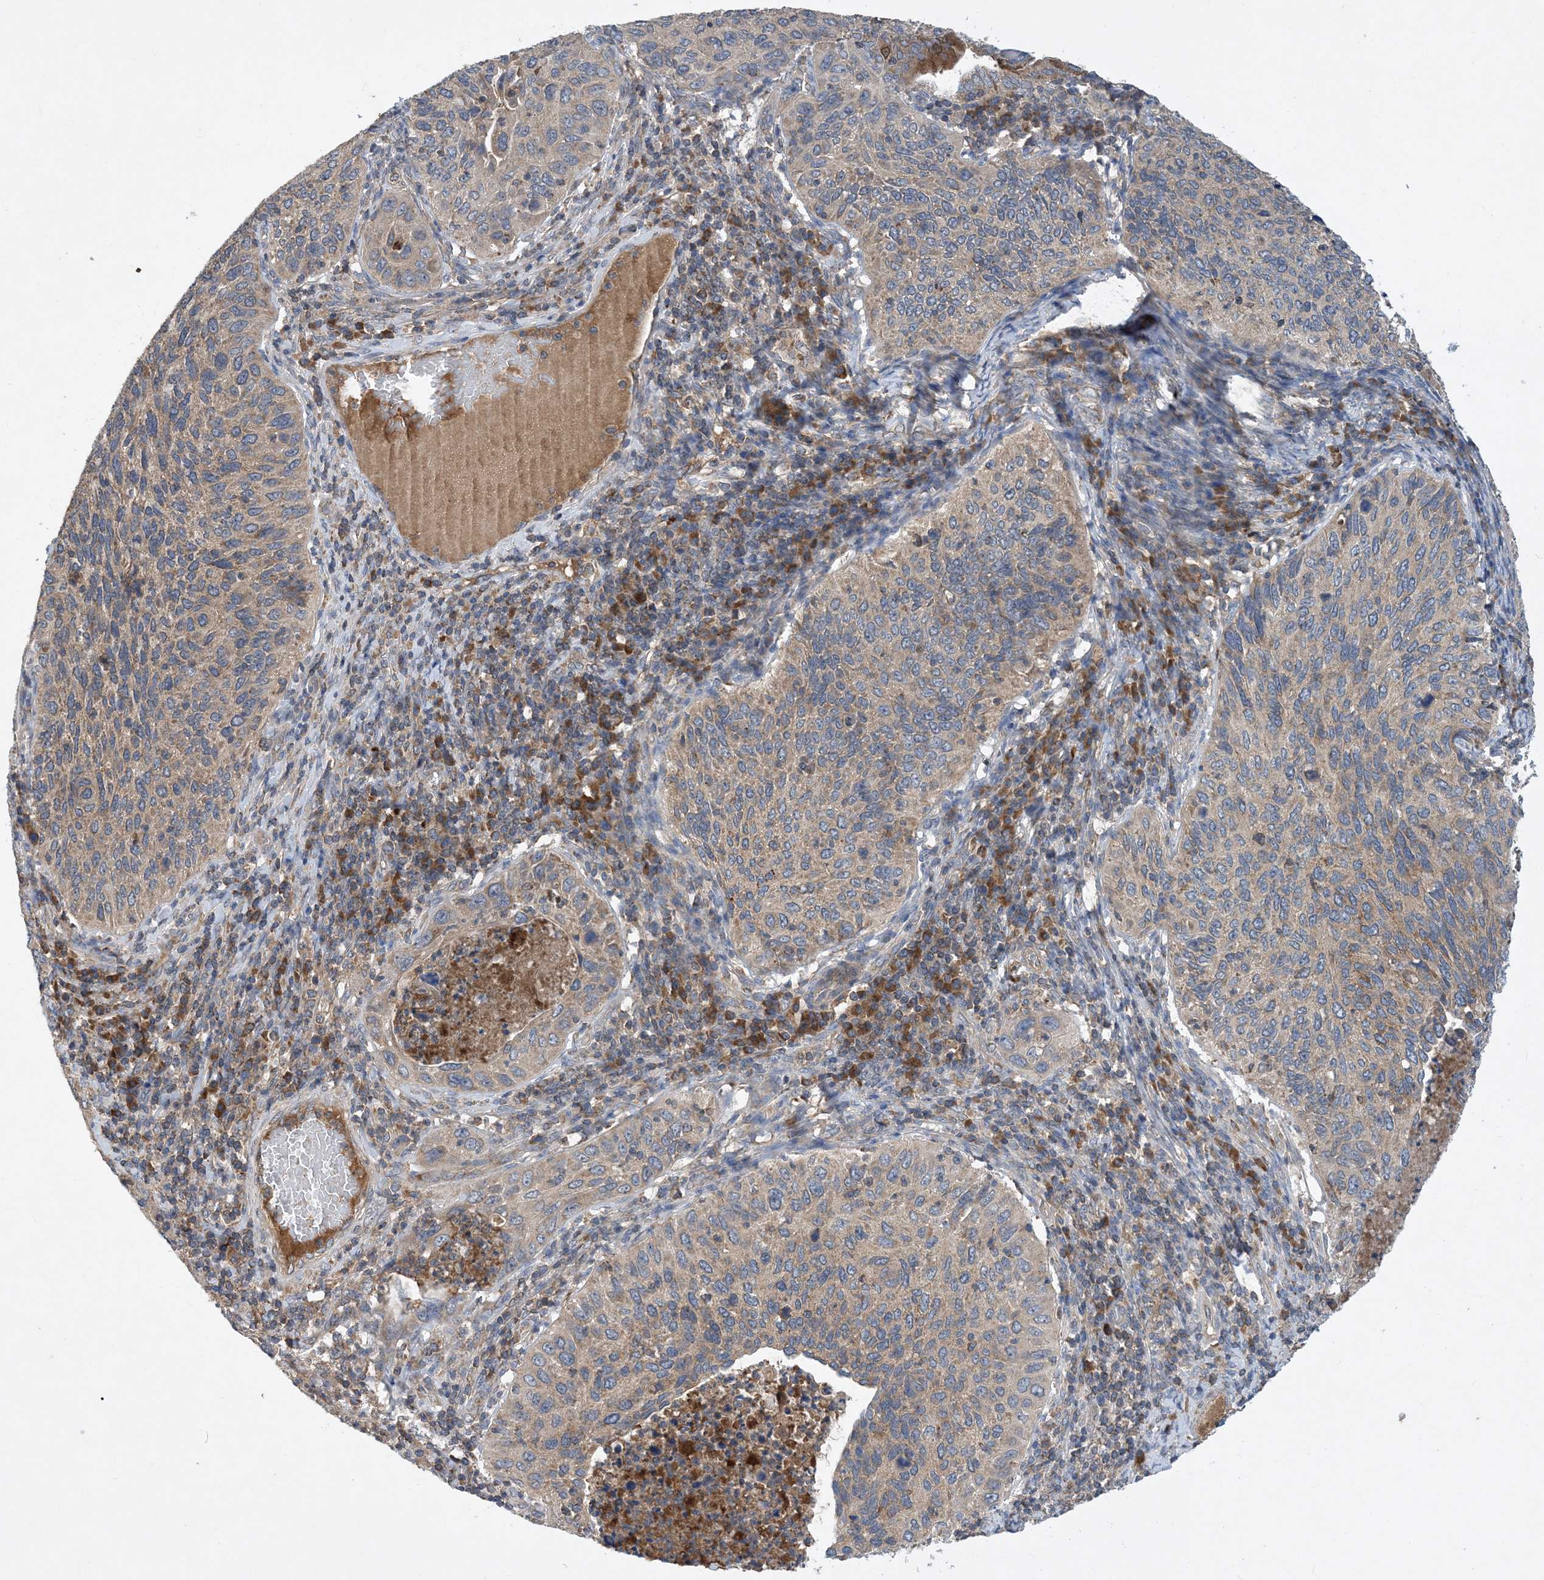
{"staining": {"intensity": "weak", "quantity": "<25%", "location": "cytoplasmic/membranous"}, "tissue": "cervical cancer", "cell_type": "Tumor cells", "image_type": "cancer", "snomed": [{"axis": "morphology", "description": "Squamous cell carcinoma, NOS"}, {"axis": "topography", "description": "Cervix"}], "caption": "The histopathology image shows no staining of tumor cells in cervical cancer.", "gene": "STK19", "patient": {"sex": "female", "age": 38}}